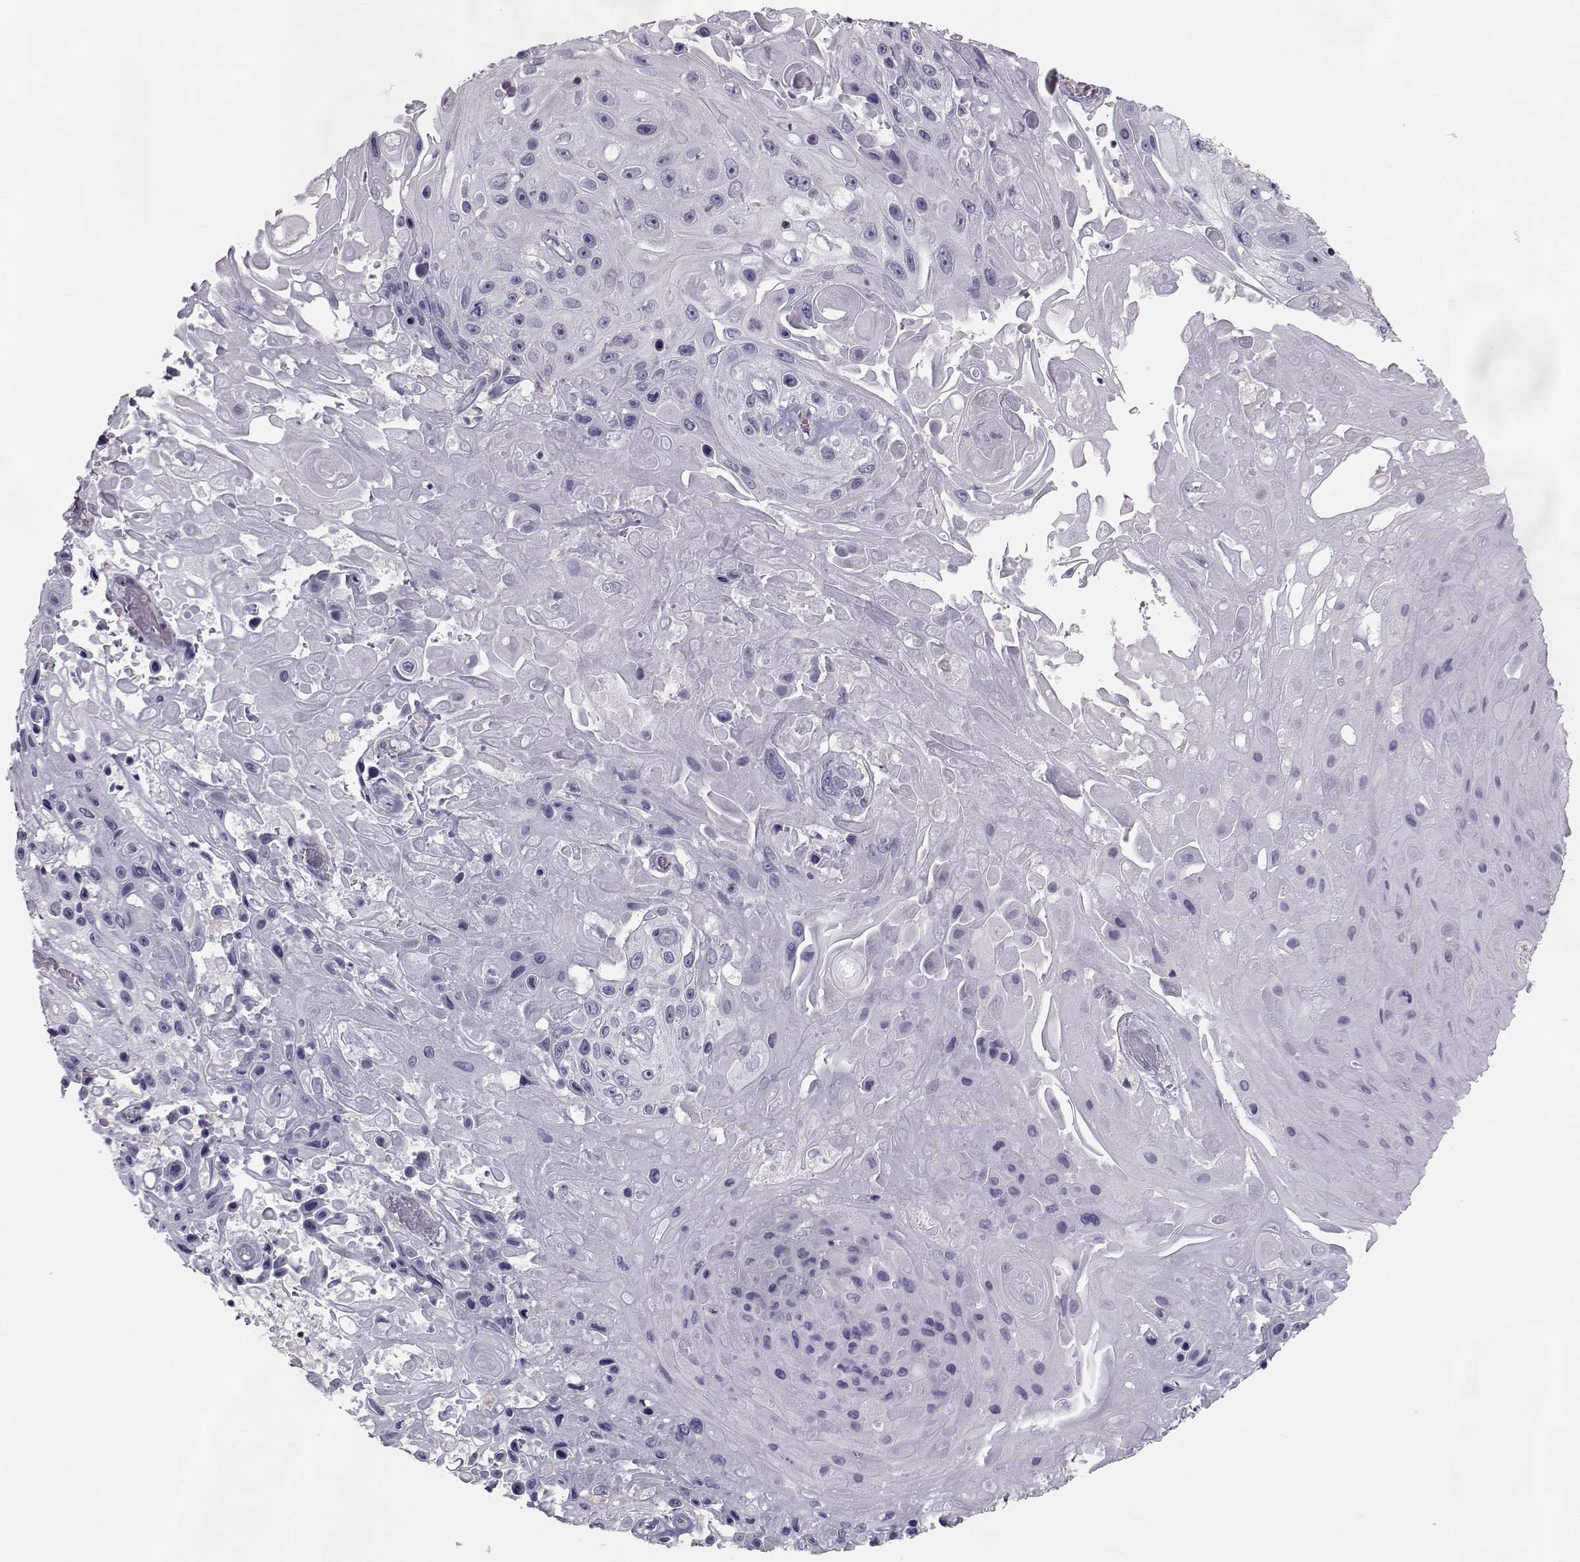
{"staining": {"intensity": "negative", "quantity": "none", "location": "none"}, "tissue": "skin cancer", "cell_type": "Tumor cells", "image_type": "cancer", "snomed": [{"axis": "morphology", "description": "Squamous cell carcinoma, NOS"}, {"axis": "topography", "description": "Skin"}], "caption": "Tumor cells are negative for protein expression in human skin cancer (squamous cell carcinoma).", "gene": "GARIN3", "patient": {"sex": "male", "age": 82}}